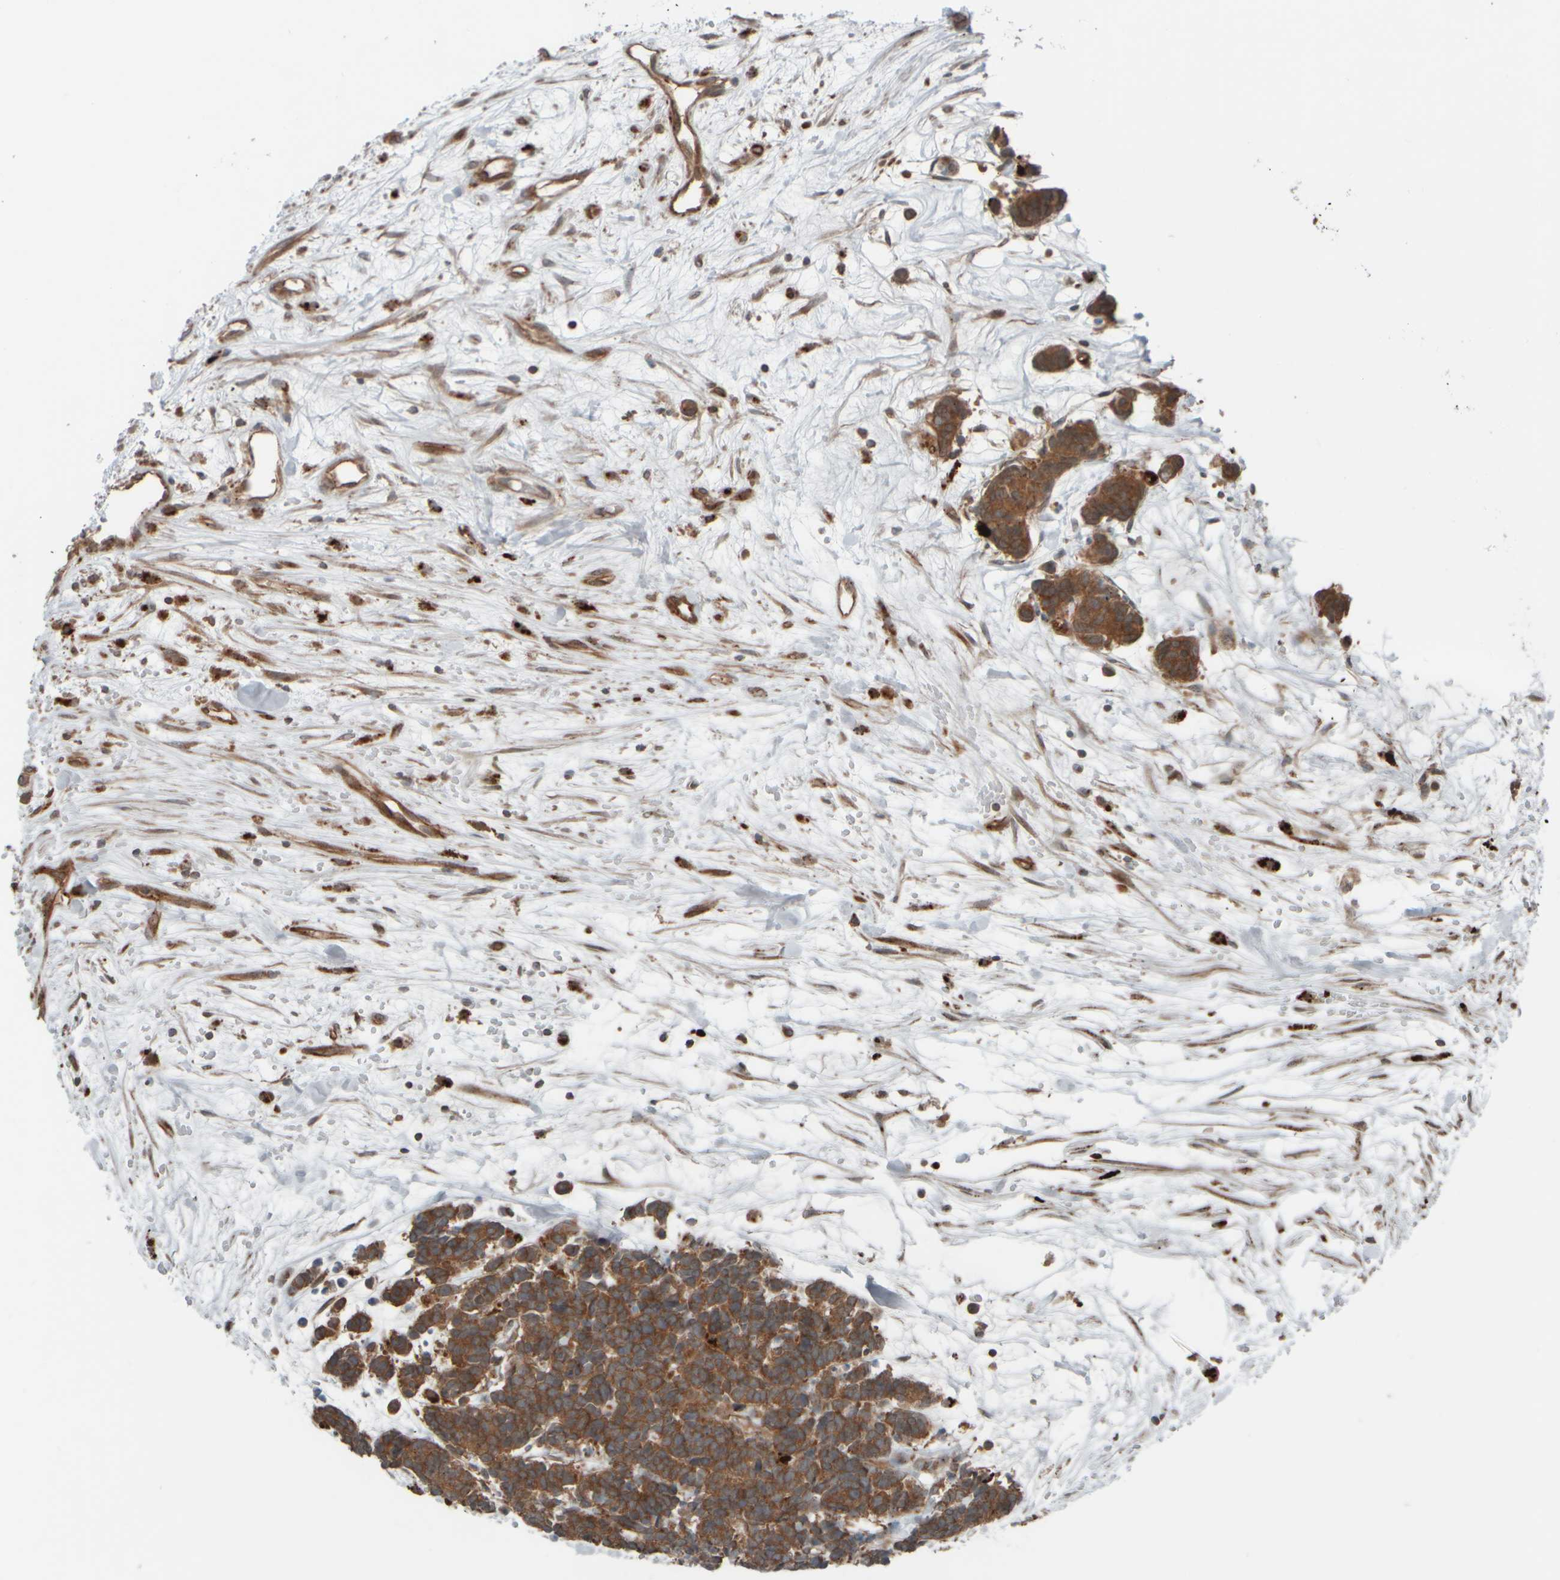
{"staining": {"intensity": "moderate", "quantity": ">75%", "location": "cytoplasmic/membranous"}, "tissue": "carcinoid", "cell_type": "Tumor cells", "image_type": "cancer", "snomed": [{"axis": "morphology", "description": "Carcinoma, NOS"}, {"axis": "morphology", "description": "Carcinoid, malignant, NOS"}, {"axis": "topography", "description": "Urinary bladder"}], "caption": "Protein expression analysis of human carcinoid reveals moderate cytoplasmic/membranous expression in about >75% of tumor cells. (Brightfield microscopy of DAB IHC at high magnification).", "gene": "GIGYF1", "patient": {"sex": "male", "age": 57}}